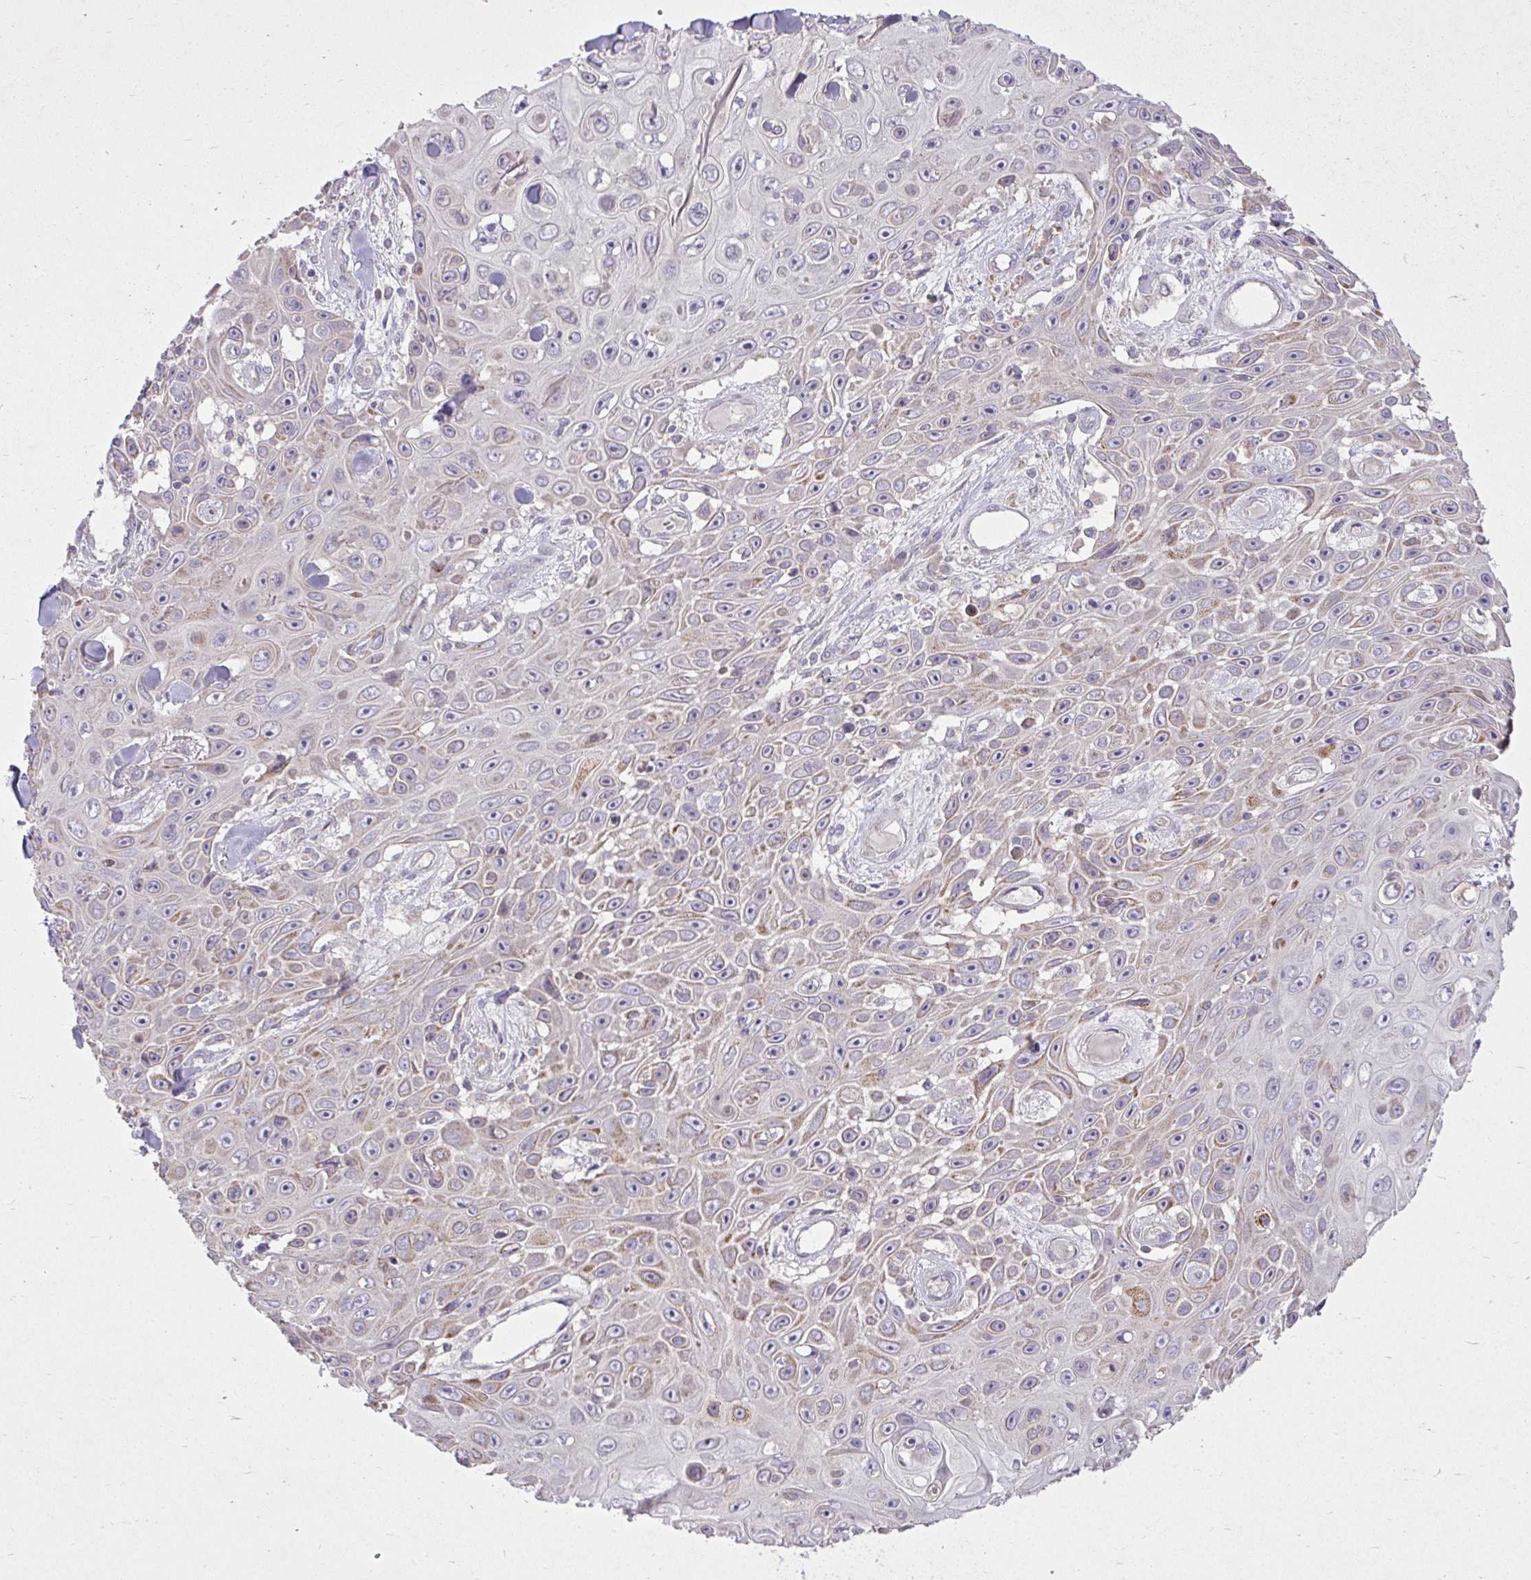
{"staining": {"intensity": "moderate", "quantity": "<25%", "location": "cytoplasmic/membranous"}, "tissue": "skin cancer", "cell_type": "Tumor cells", "image_type": "cancer", "snomed": [{"axis": "morphology", "description": "Squamous cell carcinoma, NOS"}, {"axis": "topography", "description": "Skin"}], "caption": "This is an image of IHC staining of skin squamous cell carcinoma, which shows moderate positivity in the cytoplasmic/membranous of tumor cells.", "gene": "STRIP1", "patient": {"sex": "male", "age": 82}}